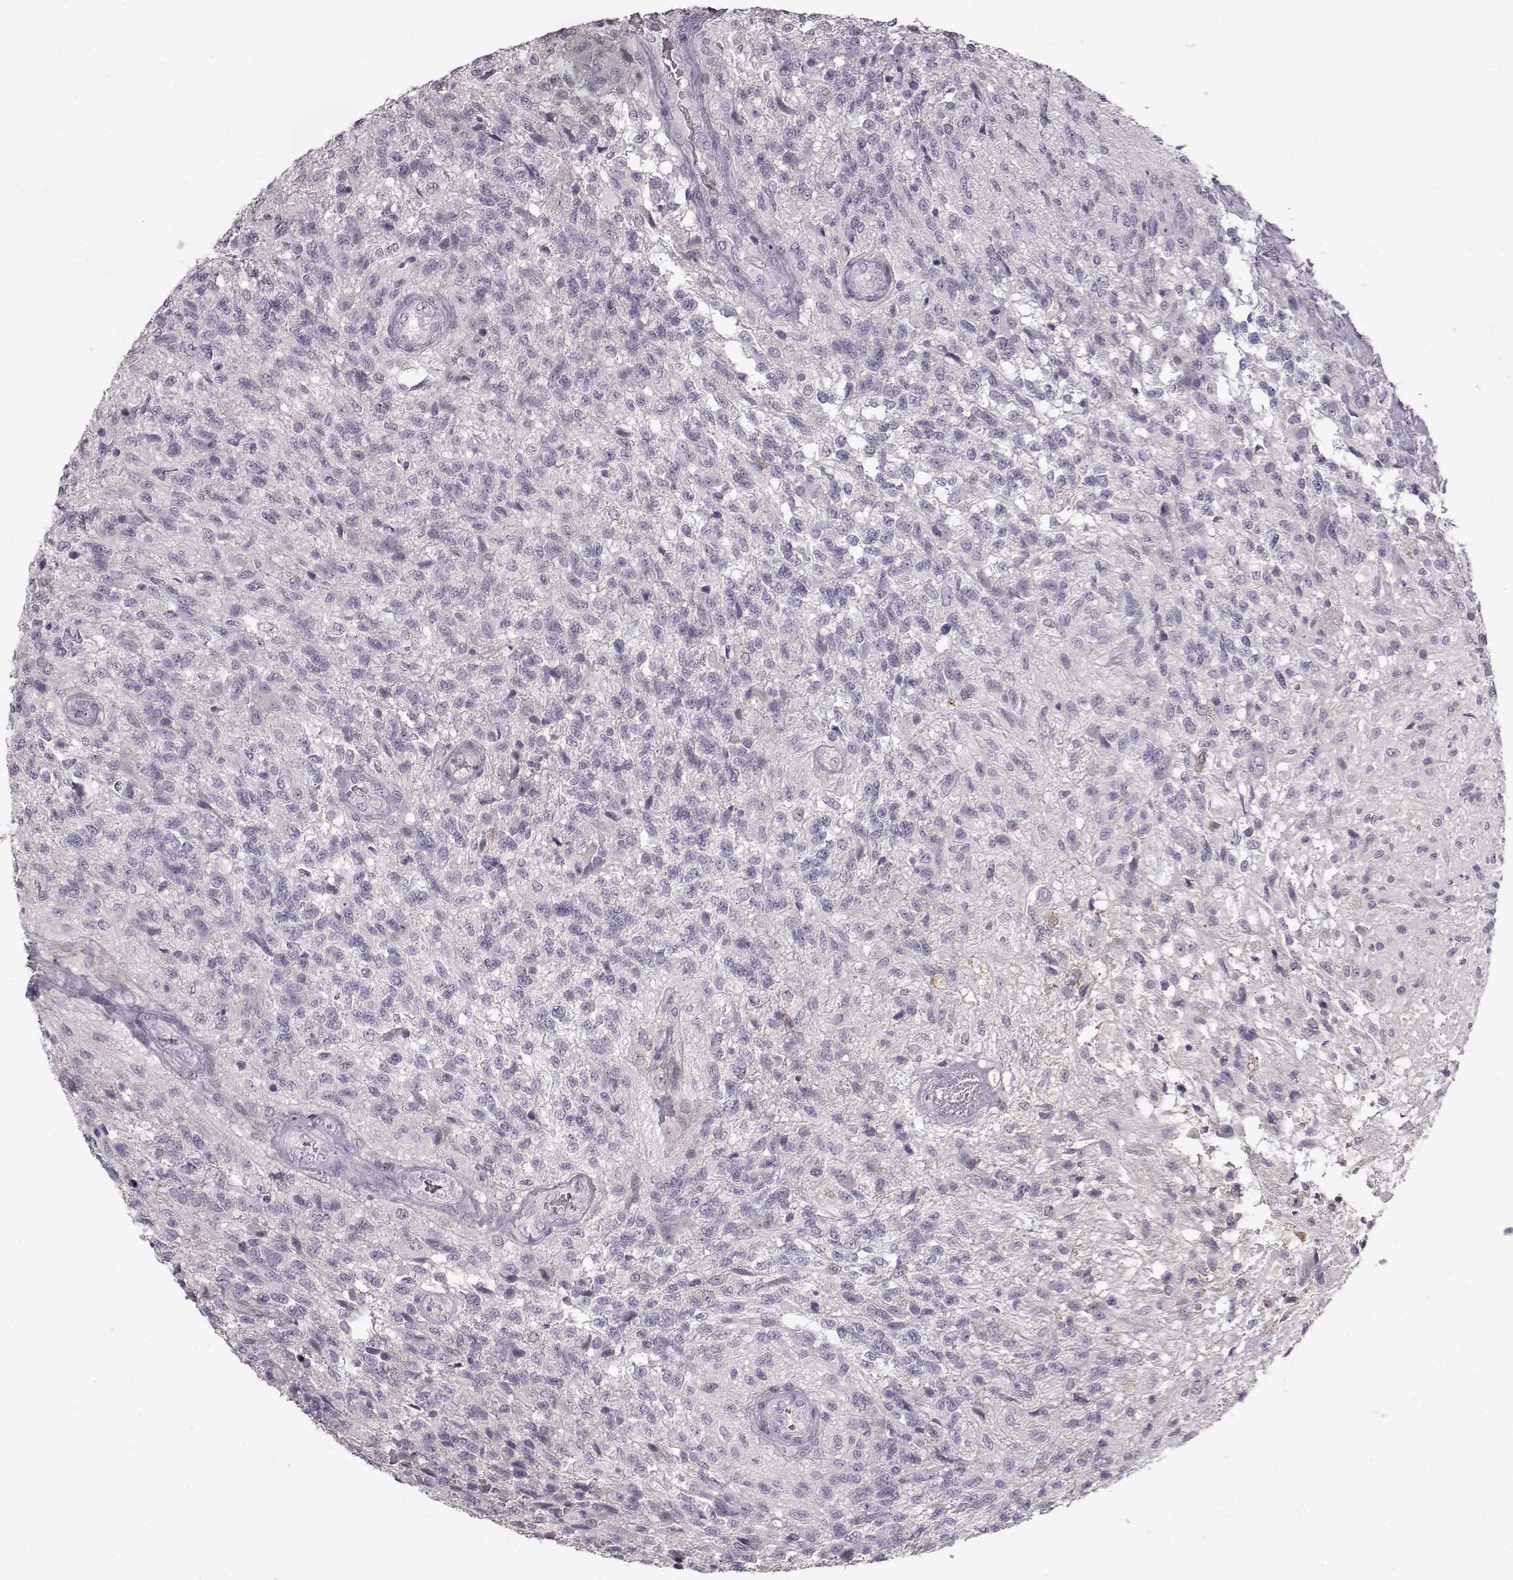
{"staining": {"intensity": "negative", "quantity": "none", "location": "none"}, "tissue": "glioma", "cell_type": "Tumor cells", "image_type": "cancer", "snomed": [{"axis": "morphology", "description": "Glioma, malignant, High grade"}, {"axis": "topography", "description": "Brain"}], "caption": "Tumor cells are negative for brown protein staining in high-grade glioma (malignant).", "gene": "SPAG17", "patient": {"sex": "male", "age": 56}}